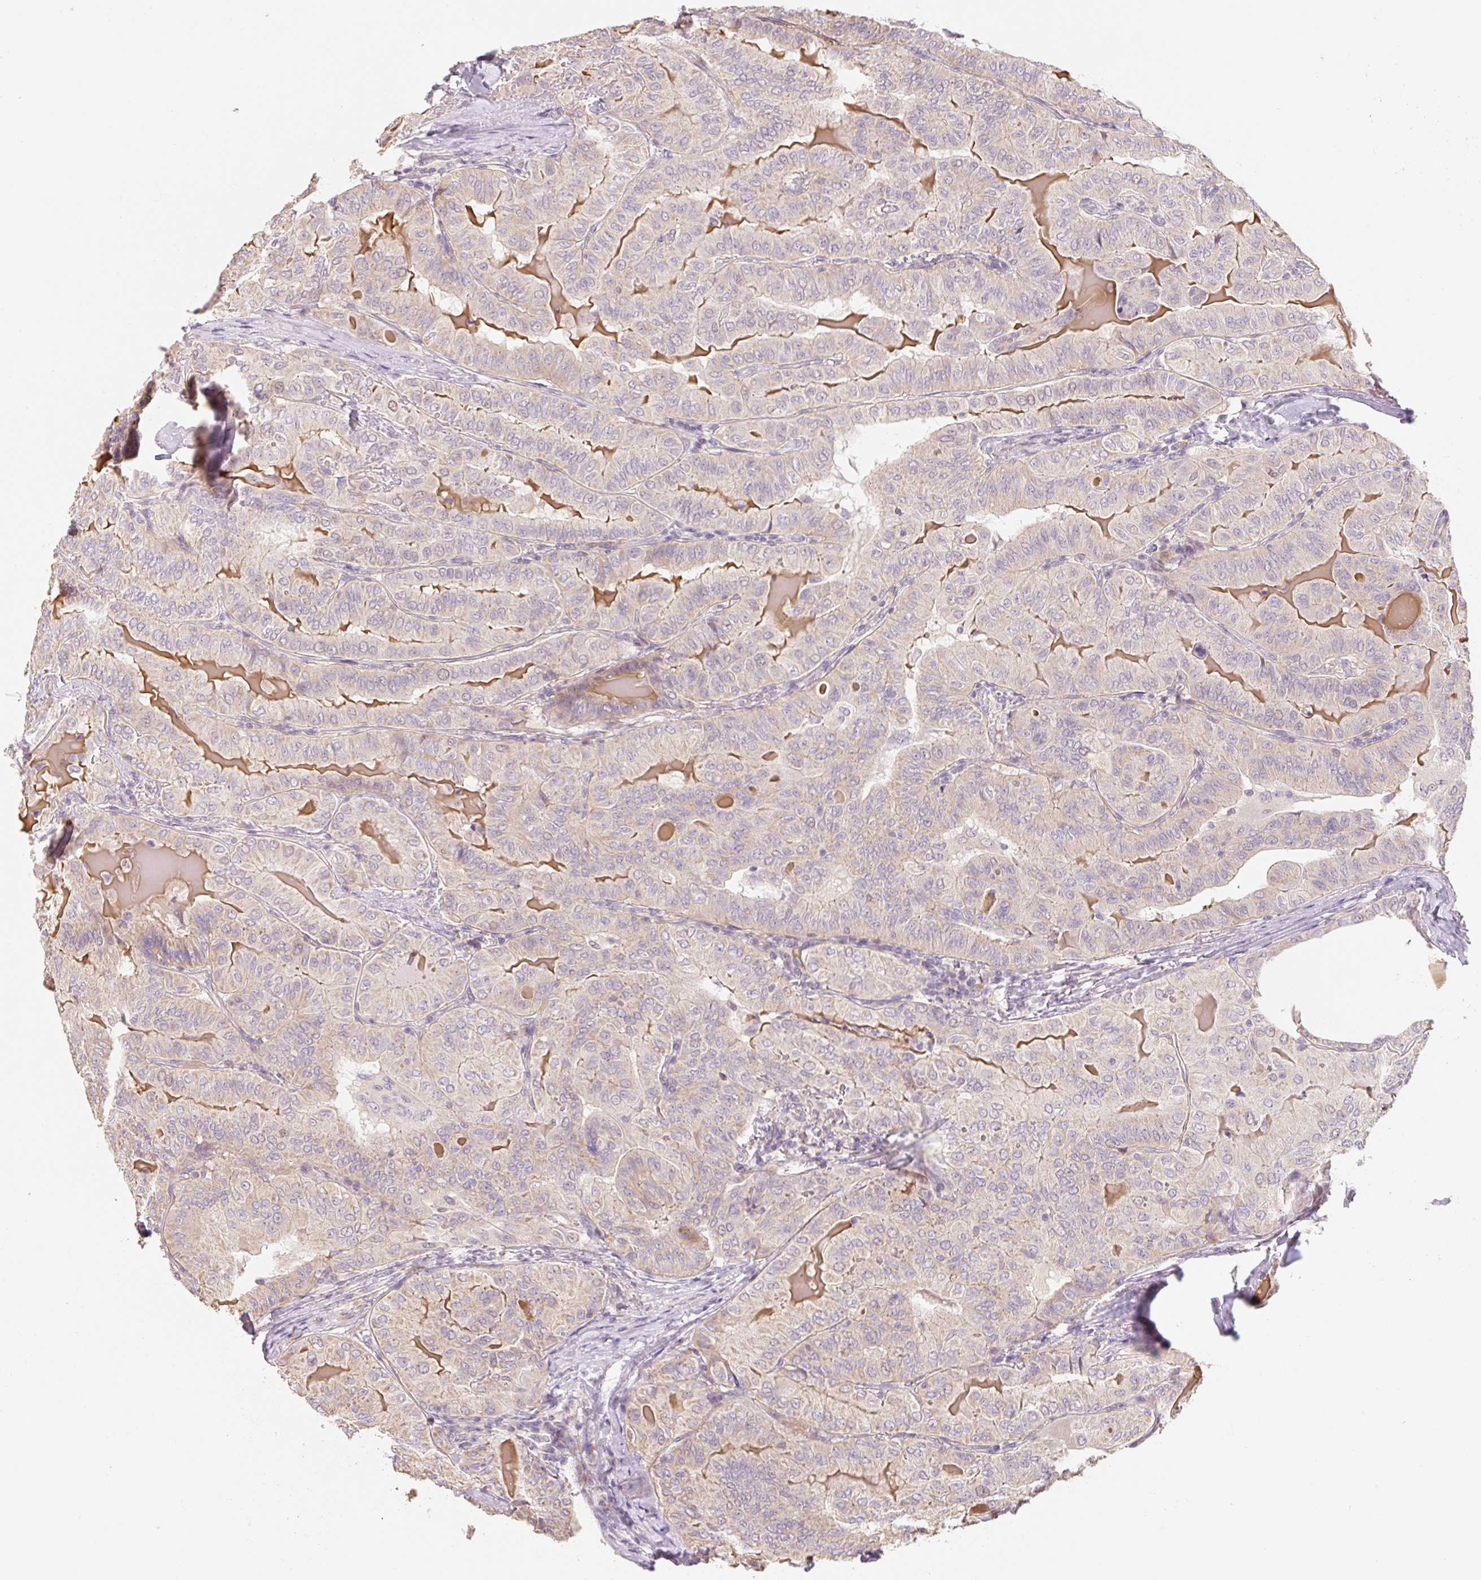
{"staining": {"intensity": "weak", "quantity": "<25%", "location": "cytoplasmic/membranous"}, "tissue": "thyroid cancer", "cell_type": "Tumor cells", "image_type": "cancer", "snomed": [{"axis": "morphology", "description": "Papillary adenocarcinoma, NOS"}, {"axis": "topography", "description": "Thyroid gland"}], "caption": "Micrograph shows no significant protein expression in tumor cells of thyroid cancer (papillary adenocarcinoma).", "gene": "MIA2", "patient": {"sex": "female", "age": 68}}